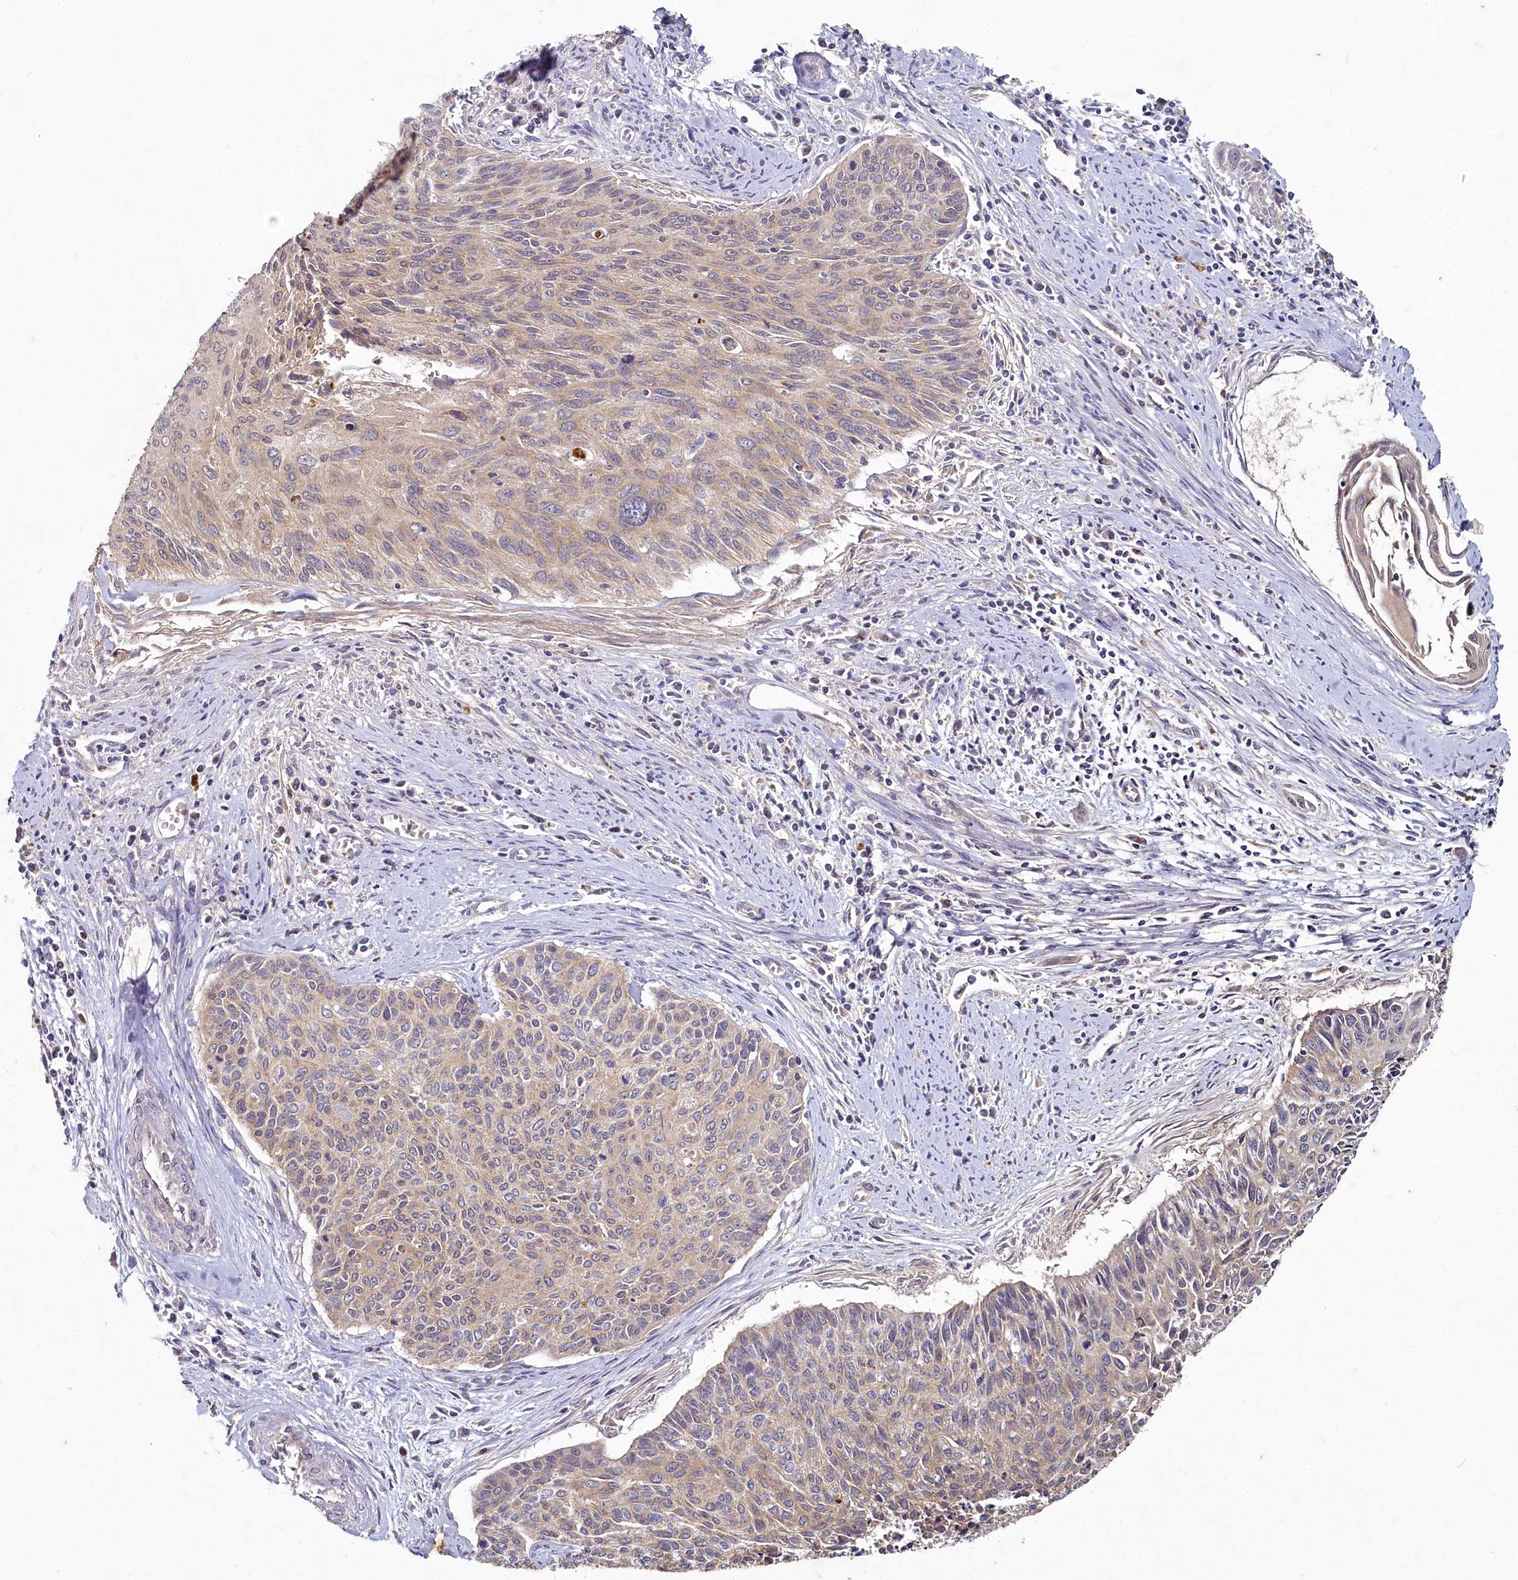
{"staining": {"intensity": "weak", "quantity": ">75%", "location": "cytoplasmic/membranous"}, "tissue": "cervical cancer", "cell_type": "Tumor cells", "image_type": "cancer", "snomed": [{"axis": "morphology", "description": "Squamous cell carcinoma, NOS"}, {"axis": "topography", "description": "Cervix"}], "caption": "Immunohistochemistry histopathology image of cervical cancer (squamous cell carcinoma) stained for a protein (brown), which shows low levels of weak cytoplasmic/membranous positivity in about >75% of tumor cells.", "gene": "HERC3", "patient": {"sex": "female", "age": 55}}